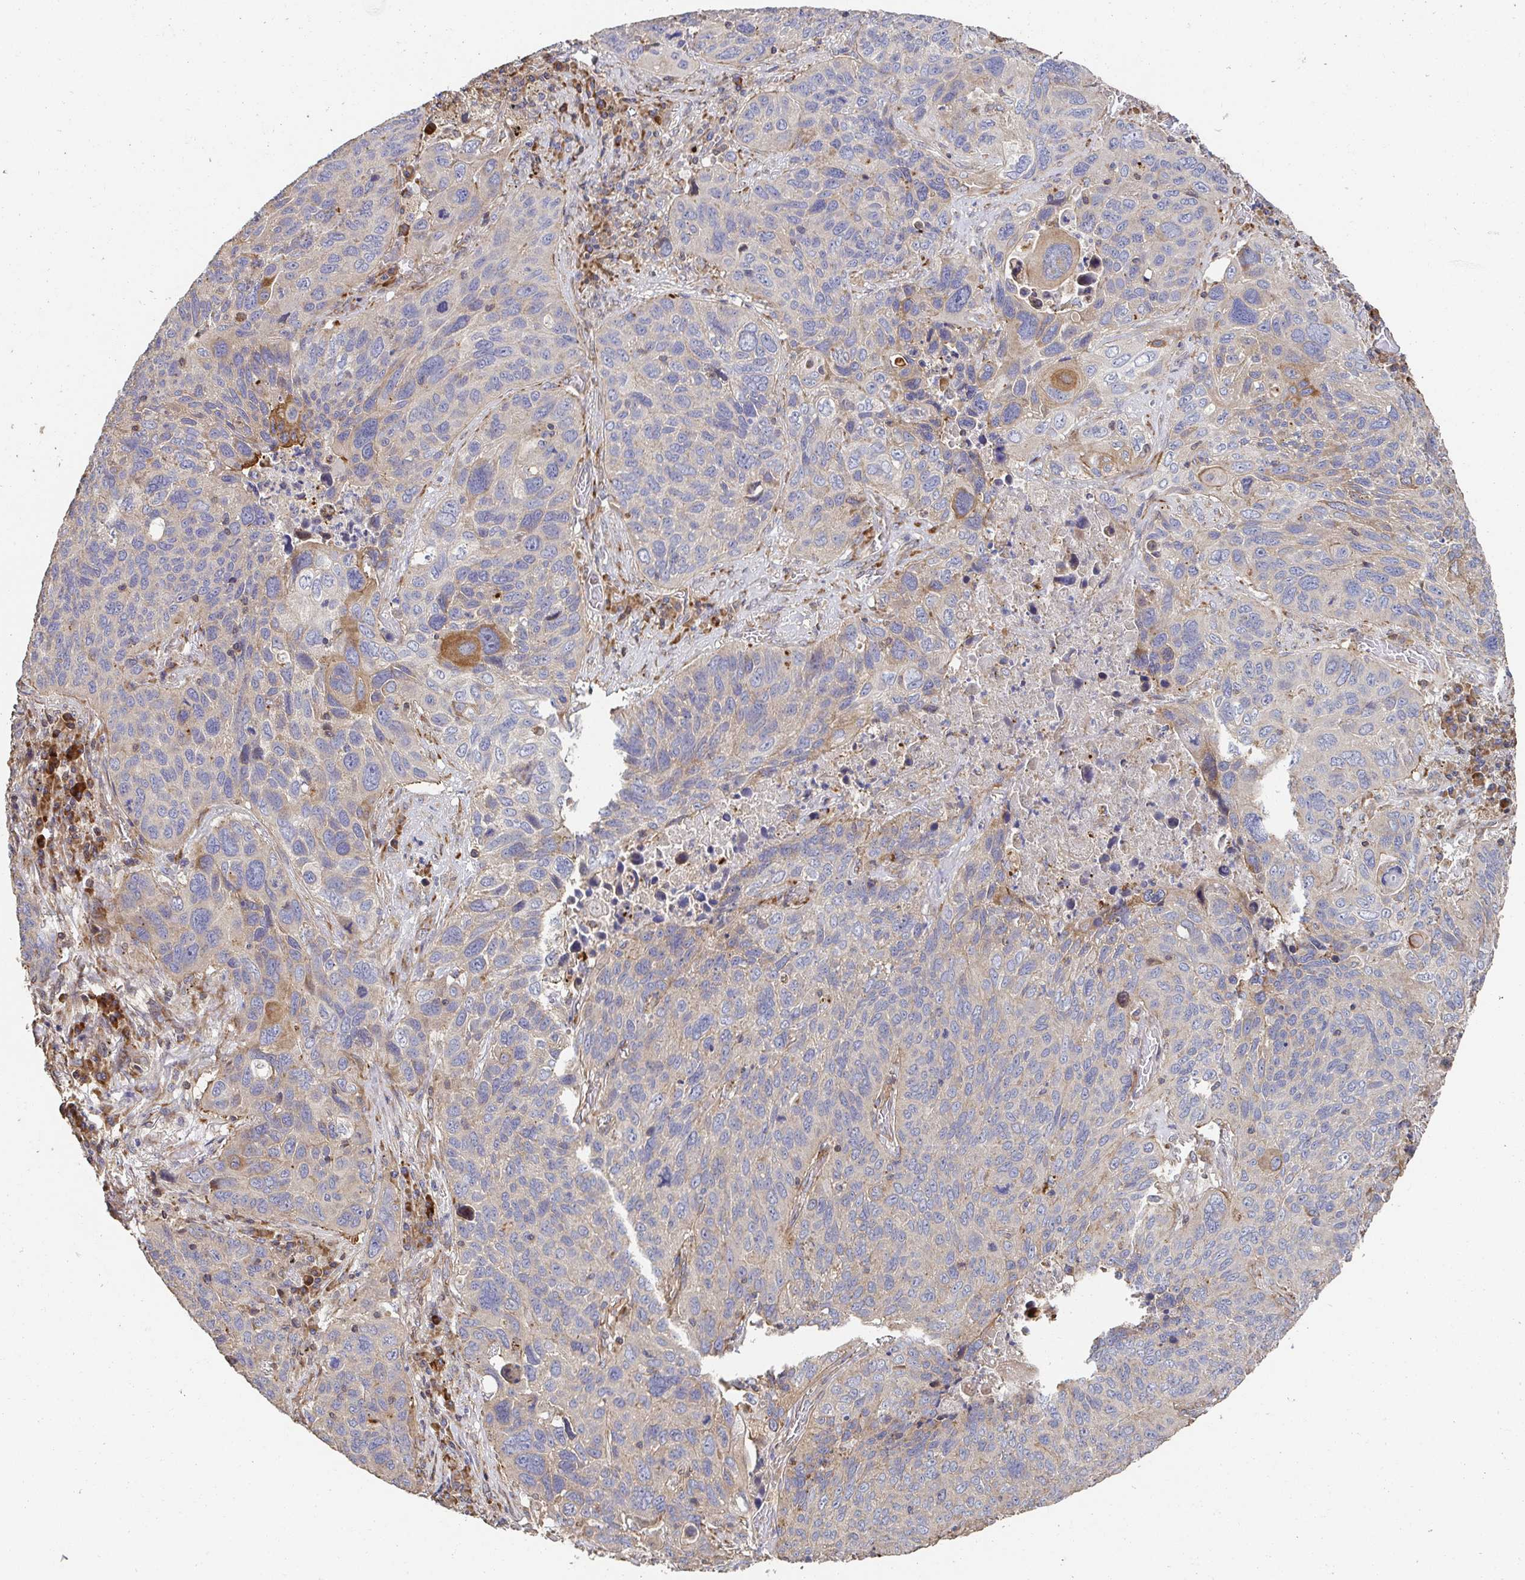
{"staining": {"intensity": "moderate", "quantity": "<25%", "location": "cytoplasmic/membranous"}, "tissue": "lung cancer", "cell_type": "Tumor cells", "image_type": "cancer", "snomed": [{"axis": "morphology", "description": "Squamous cell carcinoma, NOS"}, {"axis": "topography", "description": "Lung"}], "caption": "IHC image of lung cancer (squamous cell carcinoma) stained for a protein (brown), which exhibits low levels of moderate cytoplasmic/membranous staining in about <25% of tumor cells.", "gene": "APBB1", "patient": {"sex": "male", "age": 68}}